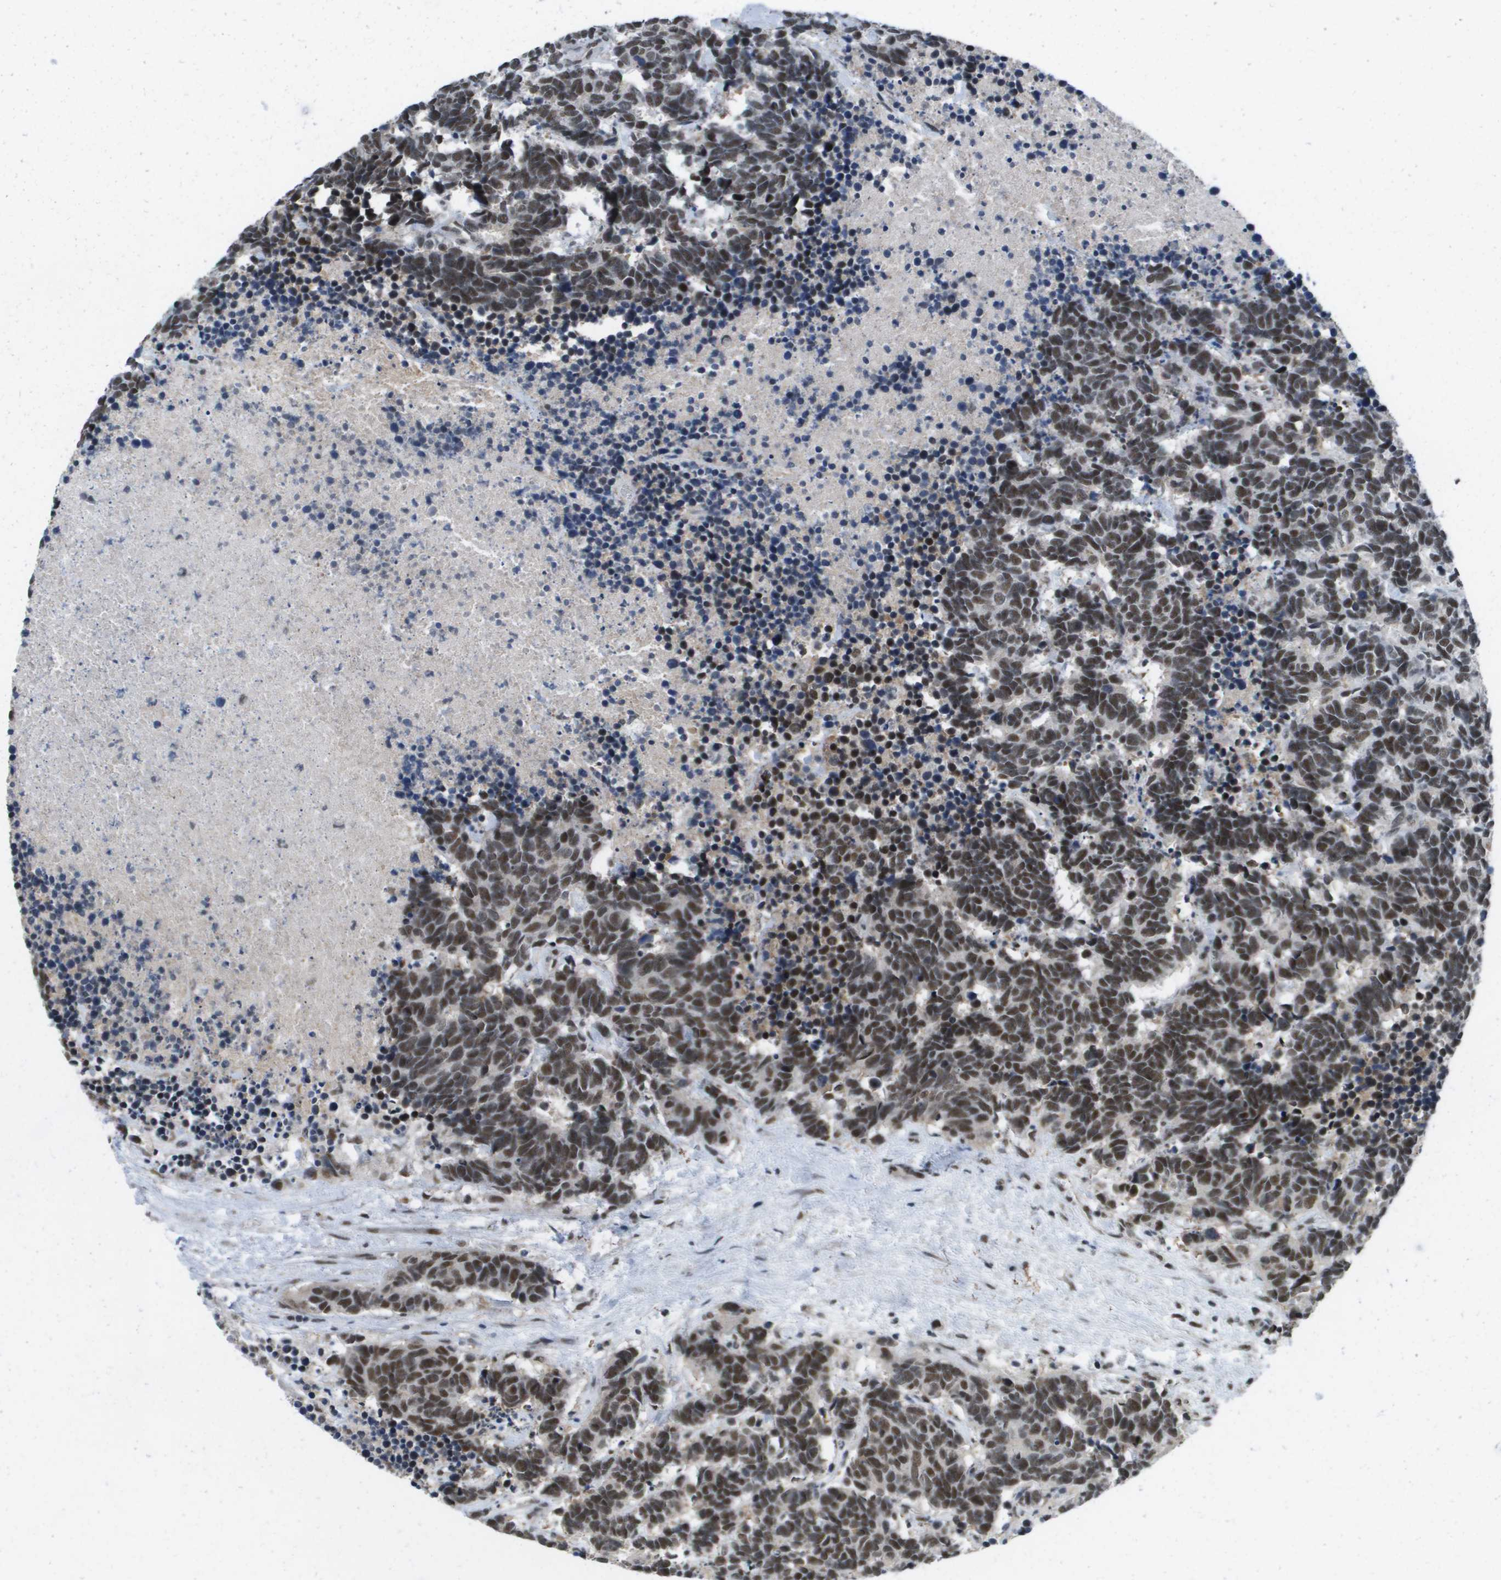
{"staining": {"intensity": "moderate", "quantity": ">75%", "location": "nuclear"}, "tissue": "carcinoid", "cell_type": "Tumor cells", "image_type": "cancer", "snomed": [{"axis": "morphology", "description": "Carcinoma, NOS"}, {"axis": "morphology", "description": "Carcinoid, malignant, NOS"}, {"axis": "topography", "description": "Urinary bladder"}], "caption": "About >75% of tumor cells in human carcinoid demonstrate moderate nuclear protein staining as visualized by brown immunohistochemical staining.", "gene": "ISY1", "patient": {"sex": "male", "age": 57}}